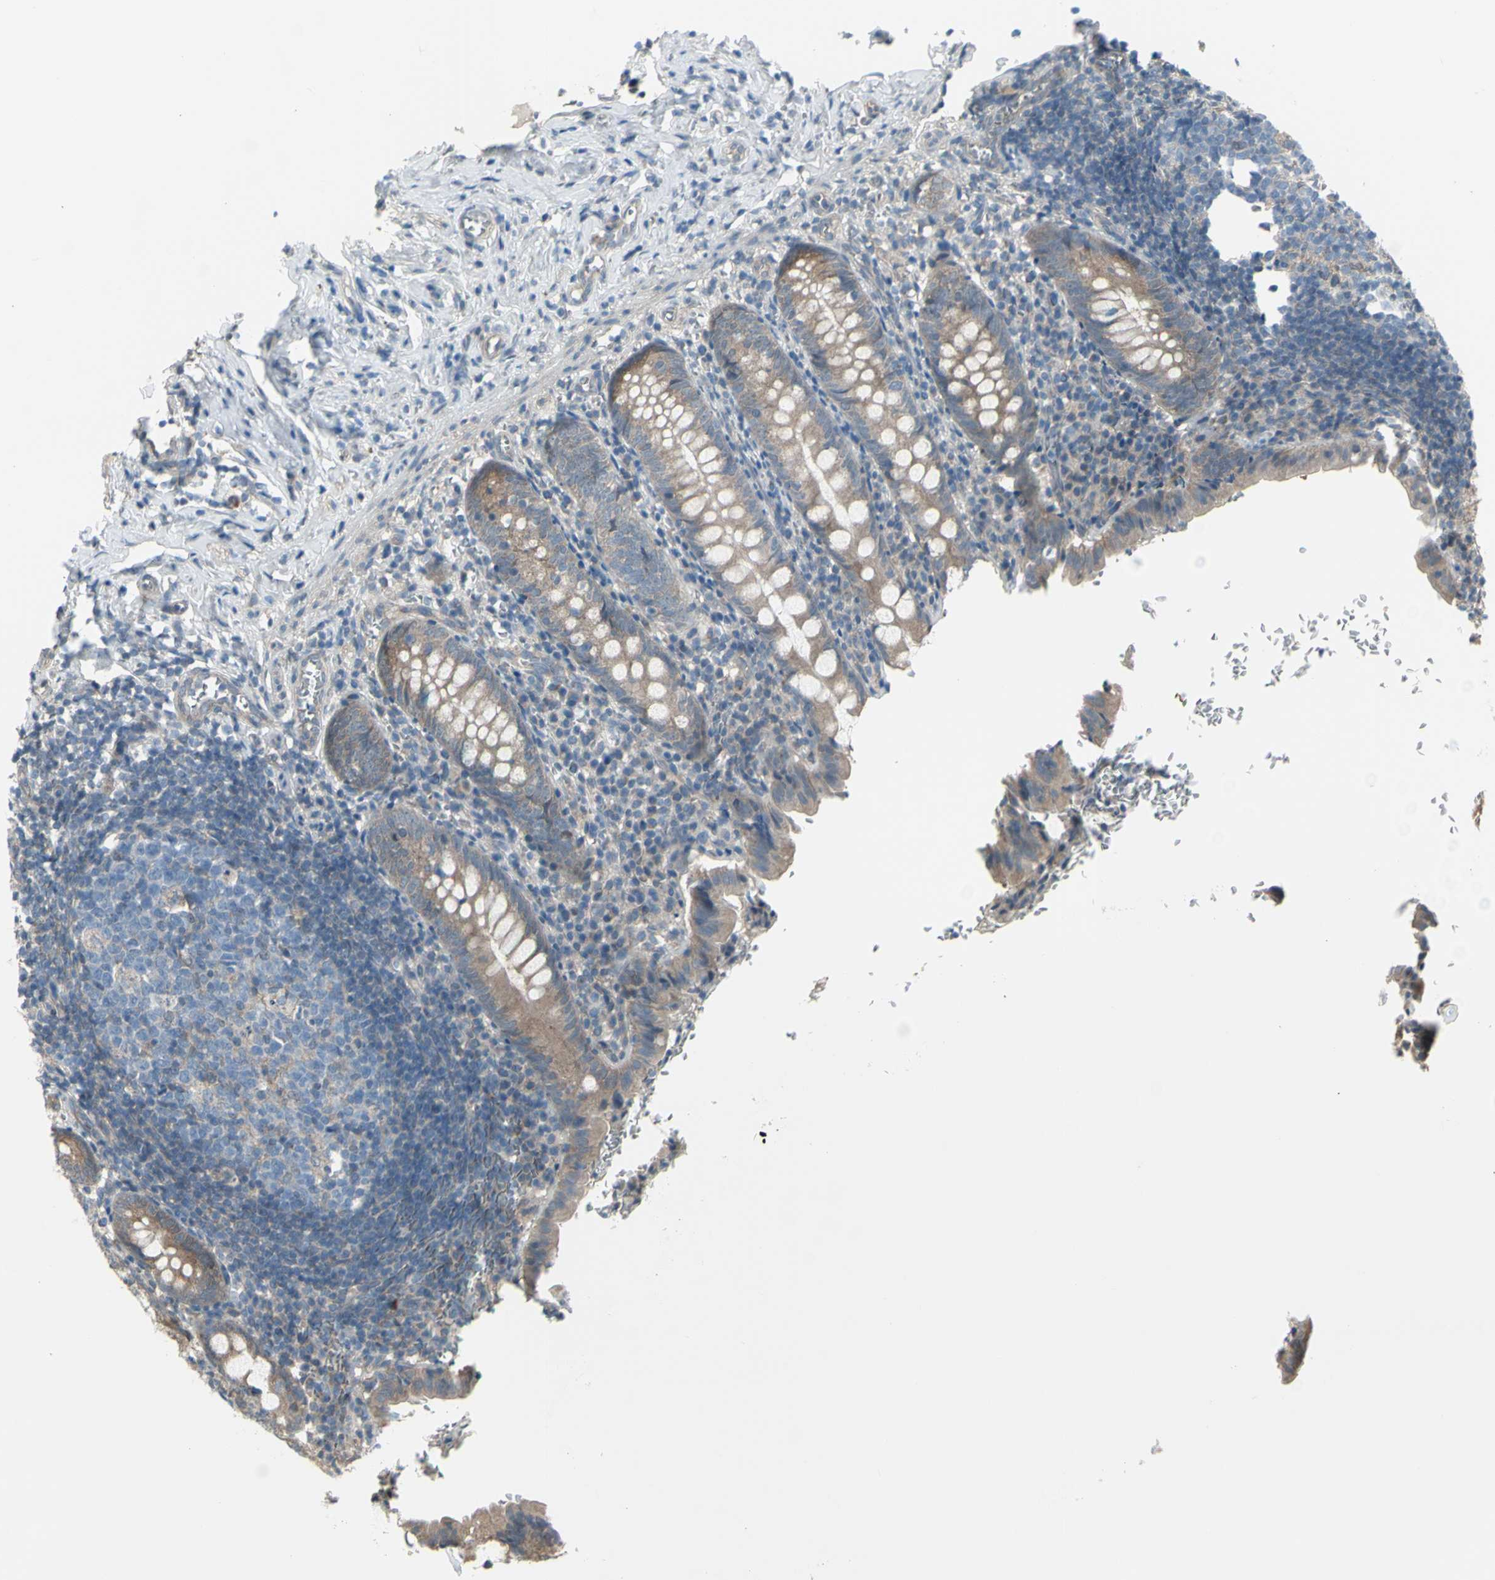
{"staining": {"intensity": "weak", "quantity": ">75%", "location": "cytoplasmic/membranous"}, "tissue": "appendix", "cell_type": "Glandular cells", "image_type": "normal", "snomed": [{"axis": "morphology", "description": "Normal tissue, NOS"}, {"axis": "topography", "description": "Appendix"}], "caption": "Immunohistochemistry (IHC) histopathology image of normal appendix stained for a protein (brown), which demonstrates low levels of weak cytoplasmic/membranous staining in approximately >75% of glandular cells.", "gene": "NAXD", "patient": {"sex": "female", "age": 10}}